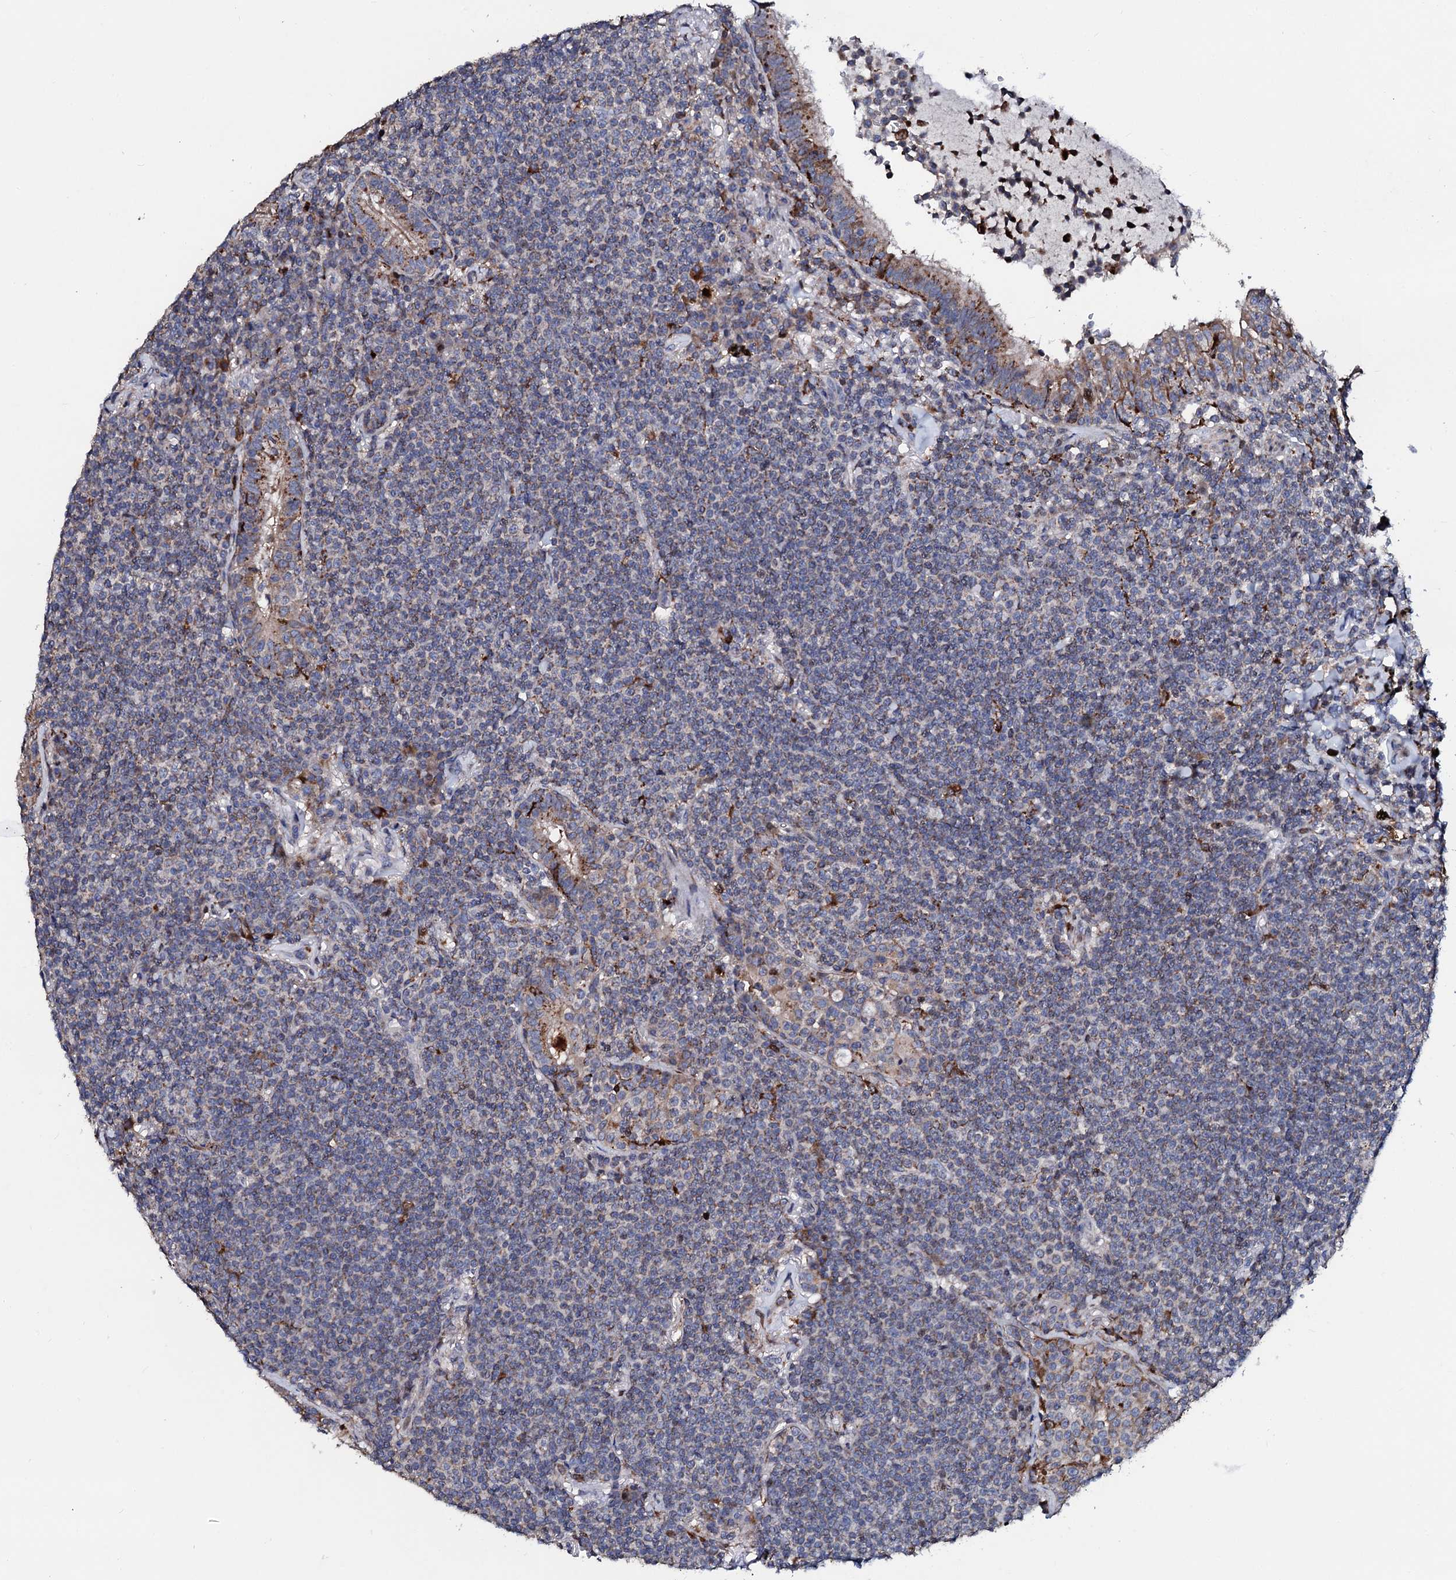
{"staining": {"intensity": "weak", "quantity": "25%-75%", "location": "cytoplasmic/membranous"}, "tissue": "lymphoma", "cell_type": "Tumor cells", "image_type": "cancer", "snomed": [{"axis": "morphology", "description": "Malignant lymphoma, non-Hodgkin's type, Low grade"}, {"axis": "topography", "description": "Lung"}], "caption": "Immunohistochemical staining of human lymphoma shows low levels of weak cytoplasmic/membranous protein expression in about 25%-75% of tumor cells. The protein is stained brown, and the nuclei are stained in blue (DAB (3,3'-diaminobenzidine) IHC with brightfield microscopy, high magnification).", "gene": "TCIRG1", "patient": {"sex": "female", "age": 71}}